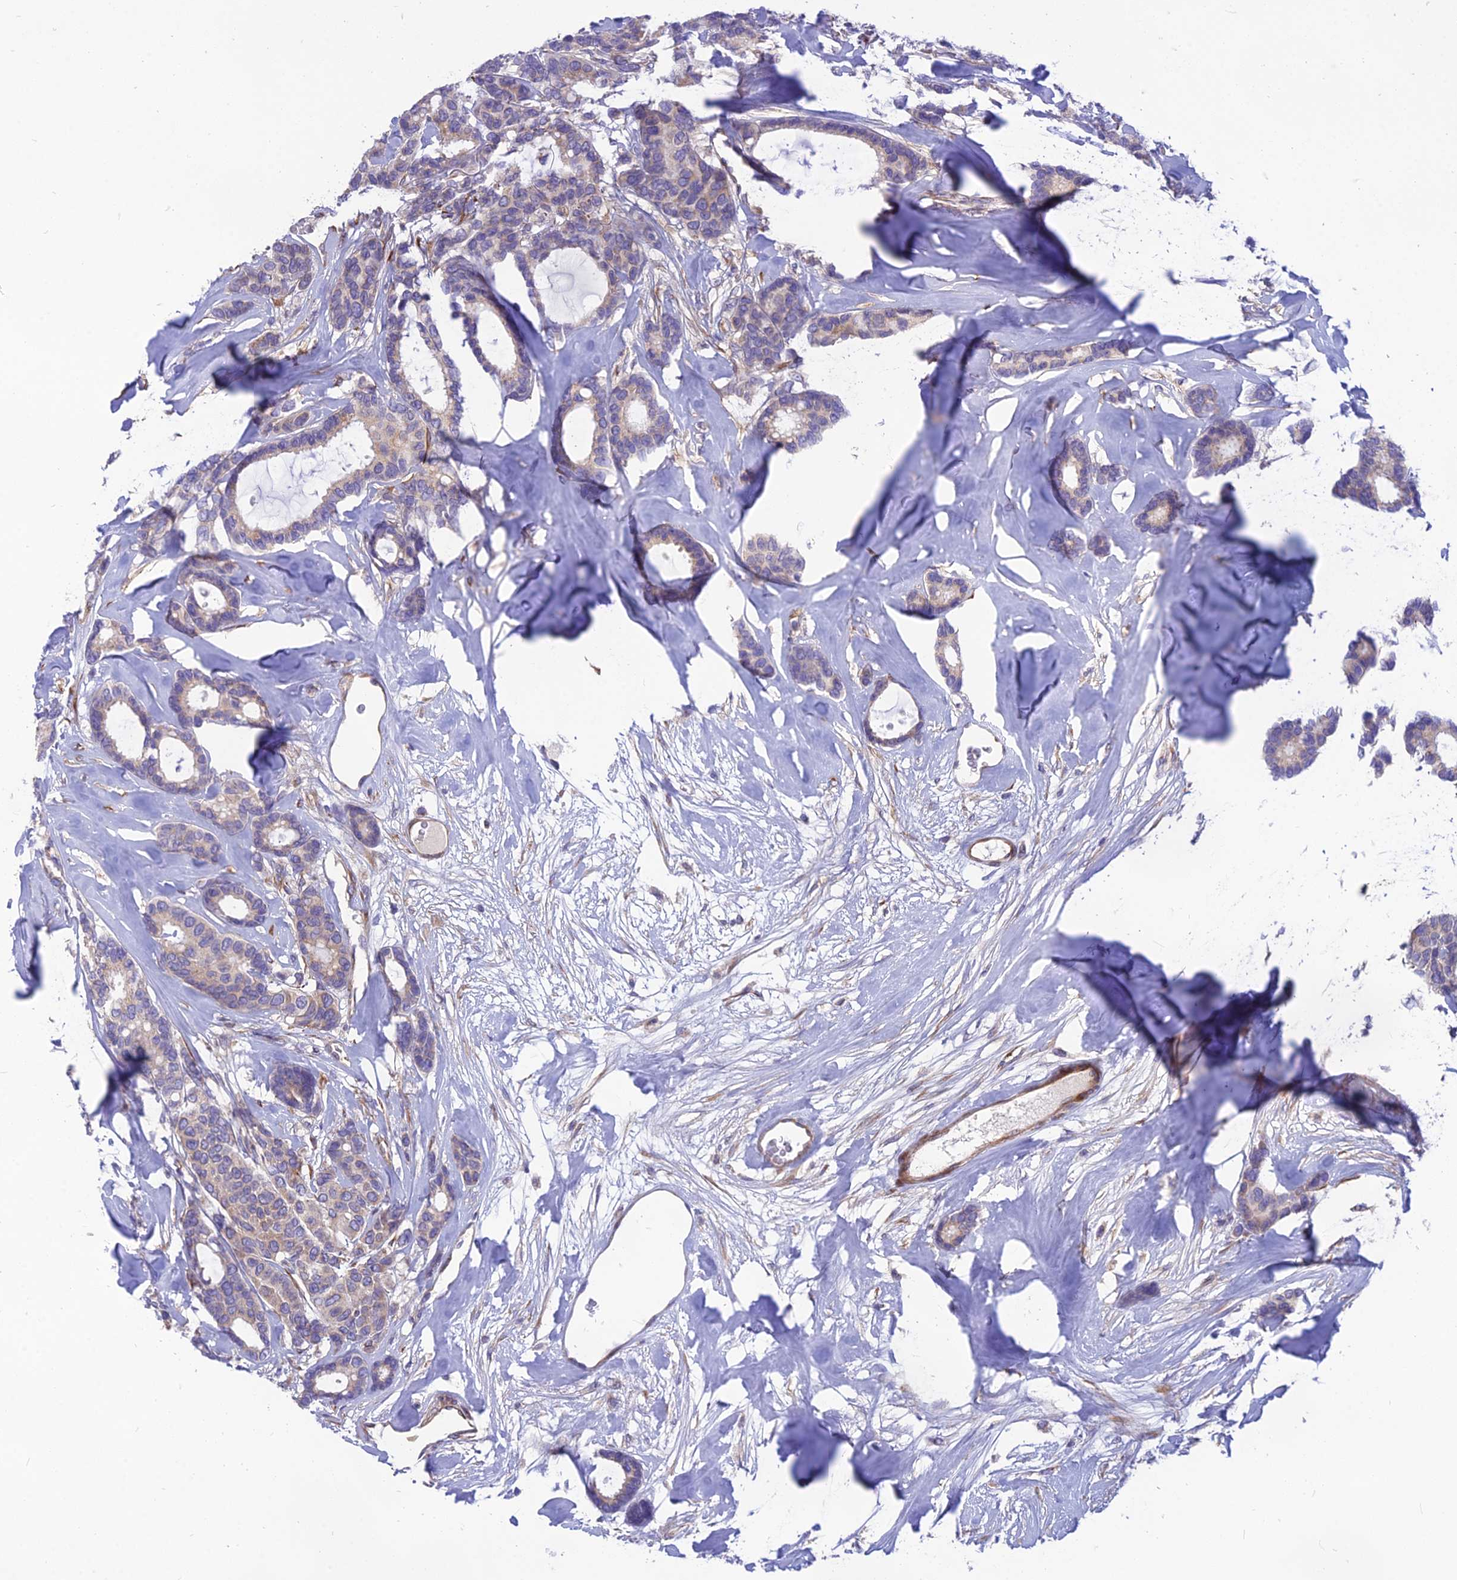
{"staining": {"intensity": "weak", "quantity": "<25%", "location": "cytoplasmic/membranous"}, "tissue": "breast cancer", "cell_type": "Tumor cells", "image_type": "cancer", "snomed": [{"axis": "morphology", "description": "Duct carcinoma"}, {"axis": "topography", "description": "Breast"}], "caption": "An immunohistochemistry image of breast cancer is shown. There is no staining in tumor cells of breast cancer.", "gene": "PTCD2", "patient": {"sex": "female", "age": 87}}